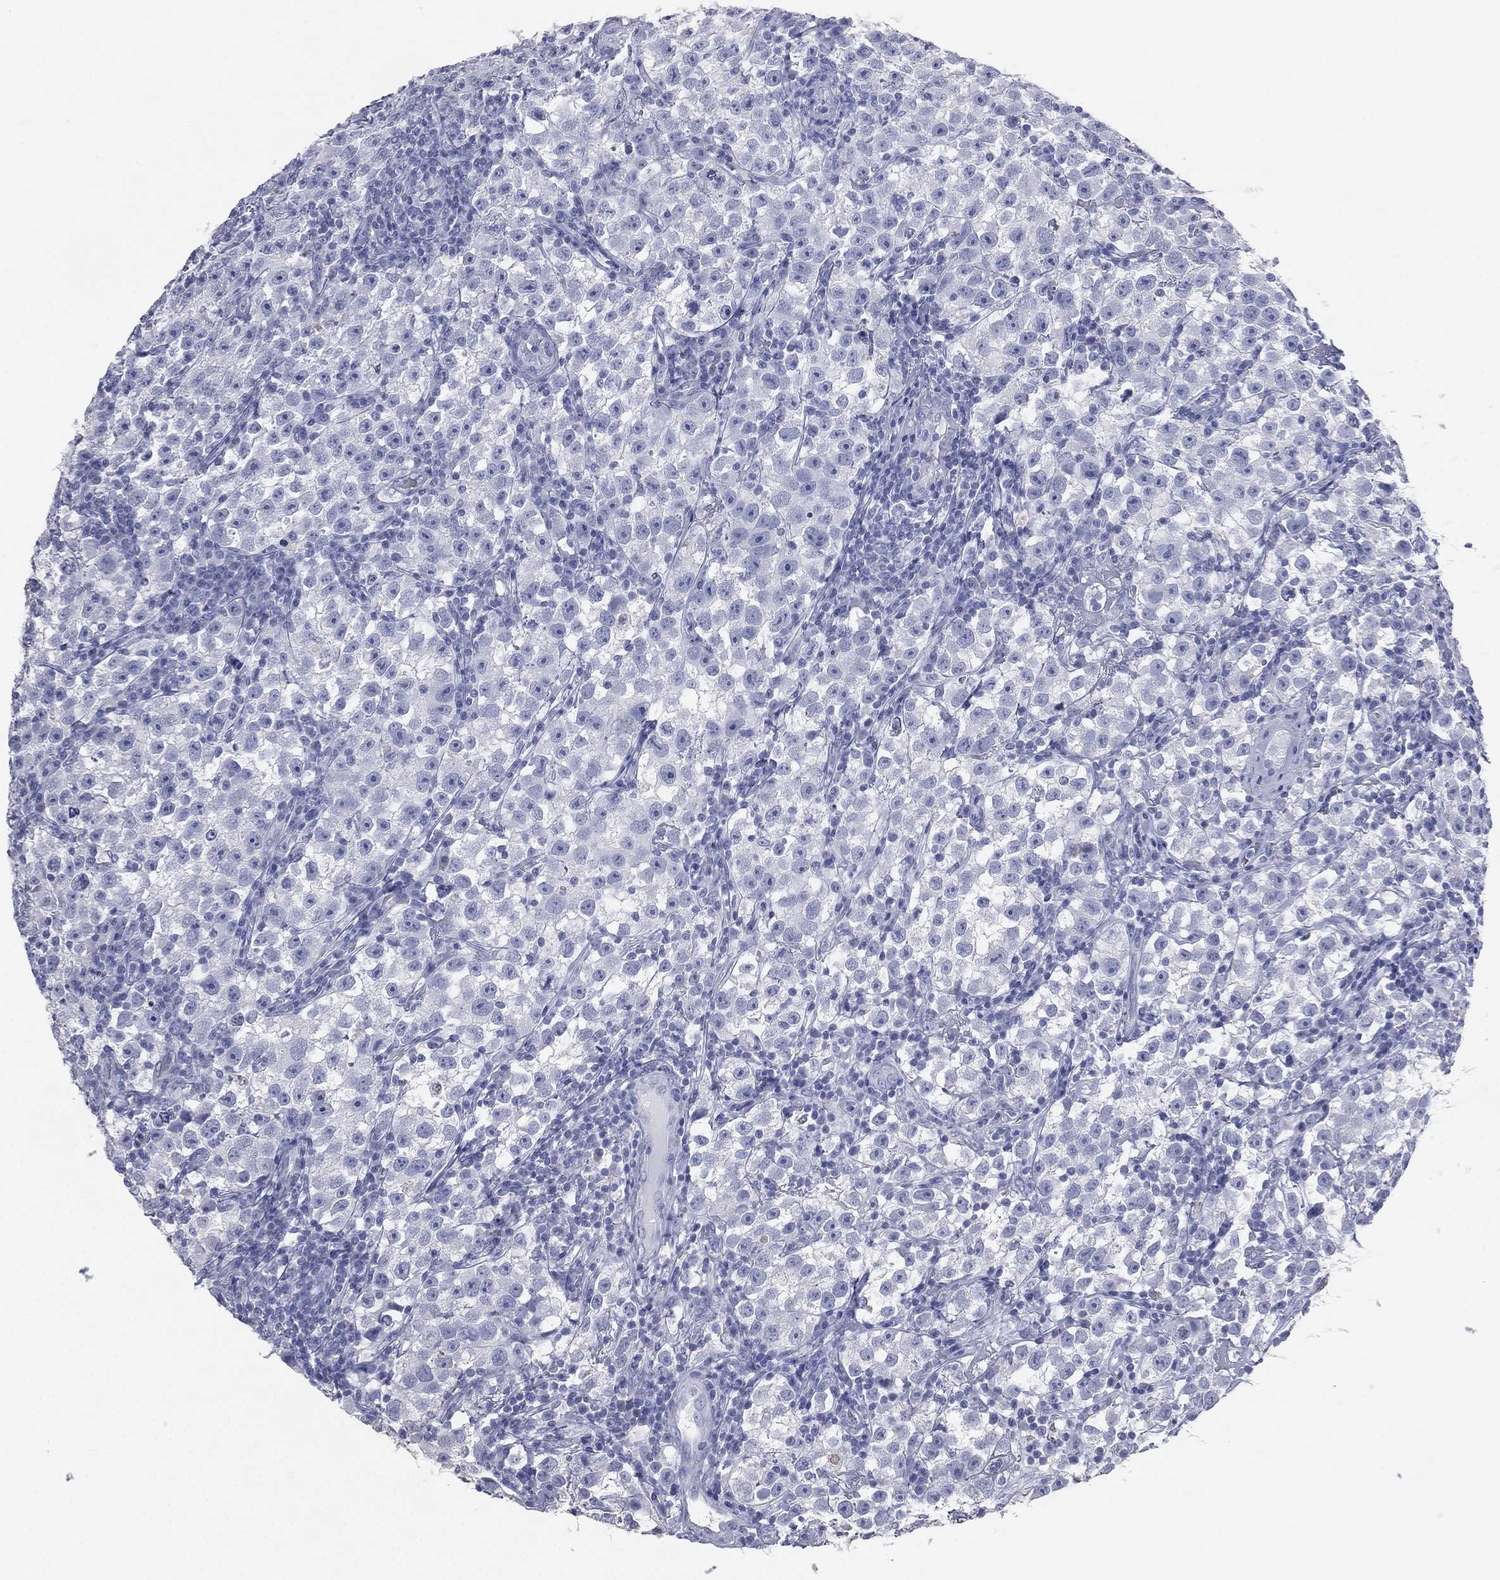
{"staining": {"intensity": "negative", "quantity": "none", "location": "none"}, "tissue": "testis cancer", "cell_type": "Tumor cells", "image_type": "cancer", "snomed": [{"axis": "morphology", "description": "Seminoma, NOS"}, {"axis": "topography", "description": "Testis"}], "caption": "Immunohistochemistry (IHC) of testis cancer (seminoma) demonstrates no expression in tumor cells. (Stains: DAB (3,3'-diaminobenzidine) immunohistochemistry with hematoxylin counter stain, Microscopy: brightfield microscopy at high magnification).", "gene": "ESX1", "patient": {"sex": "male", "age": 22}}